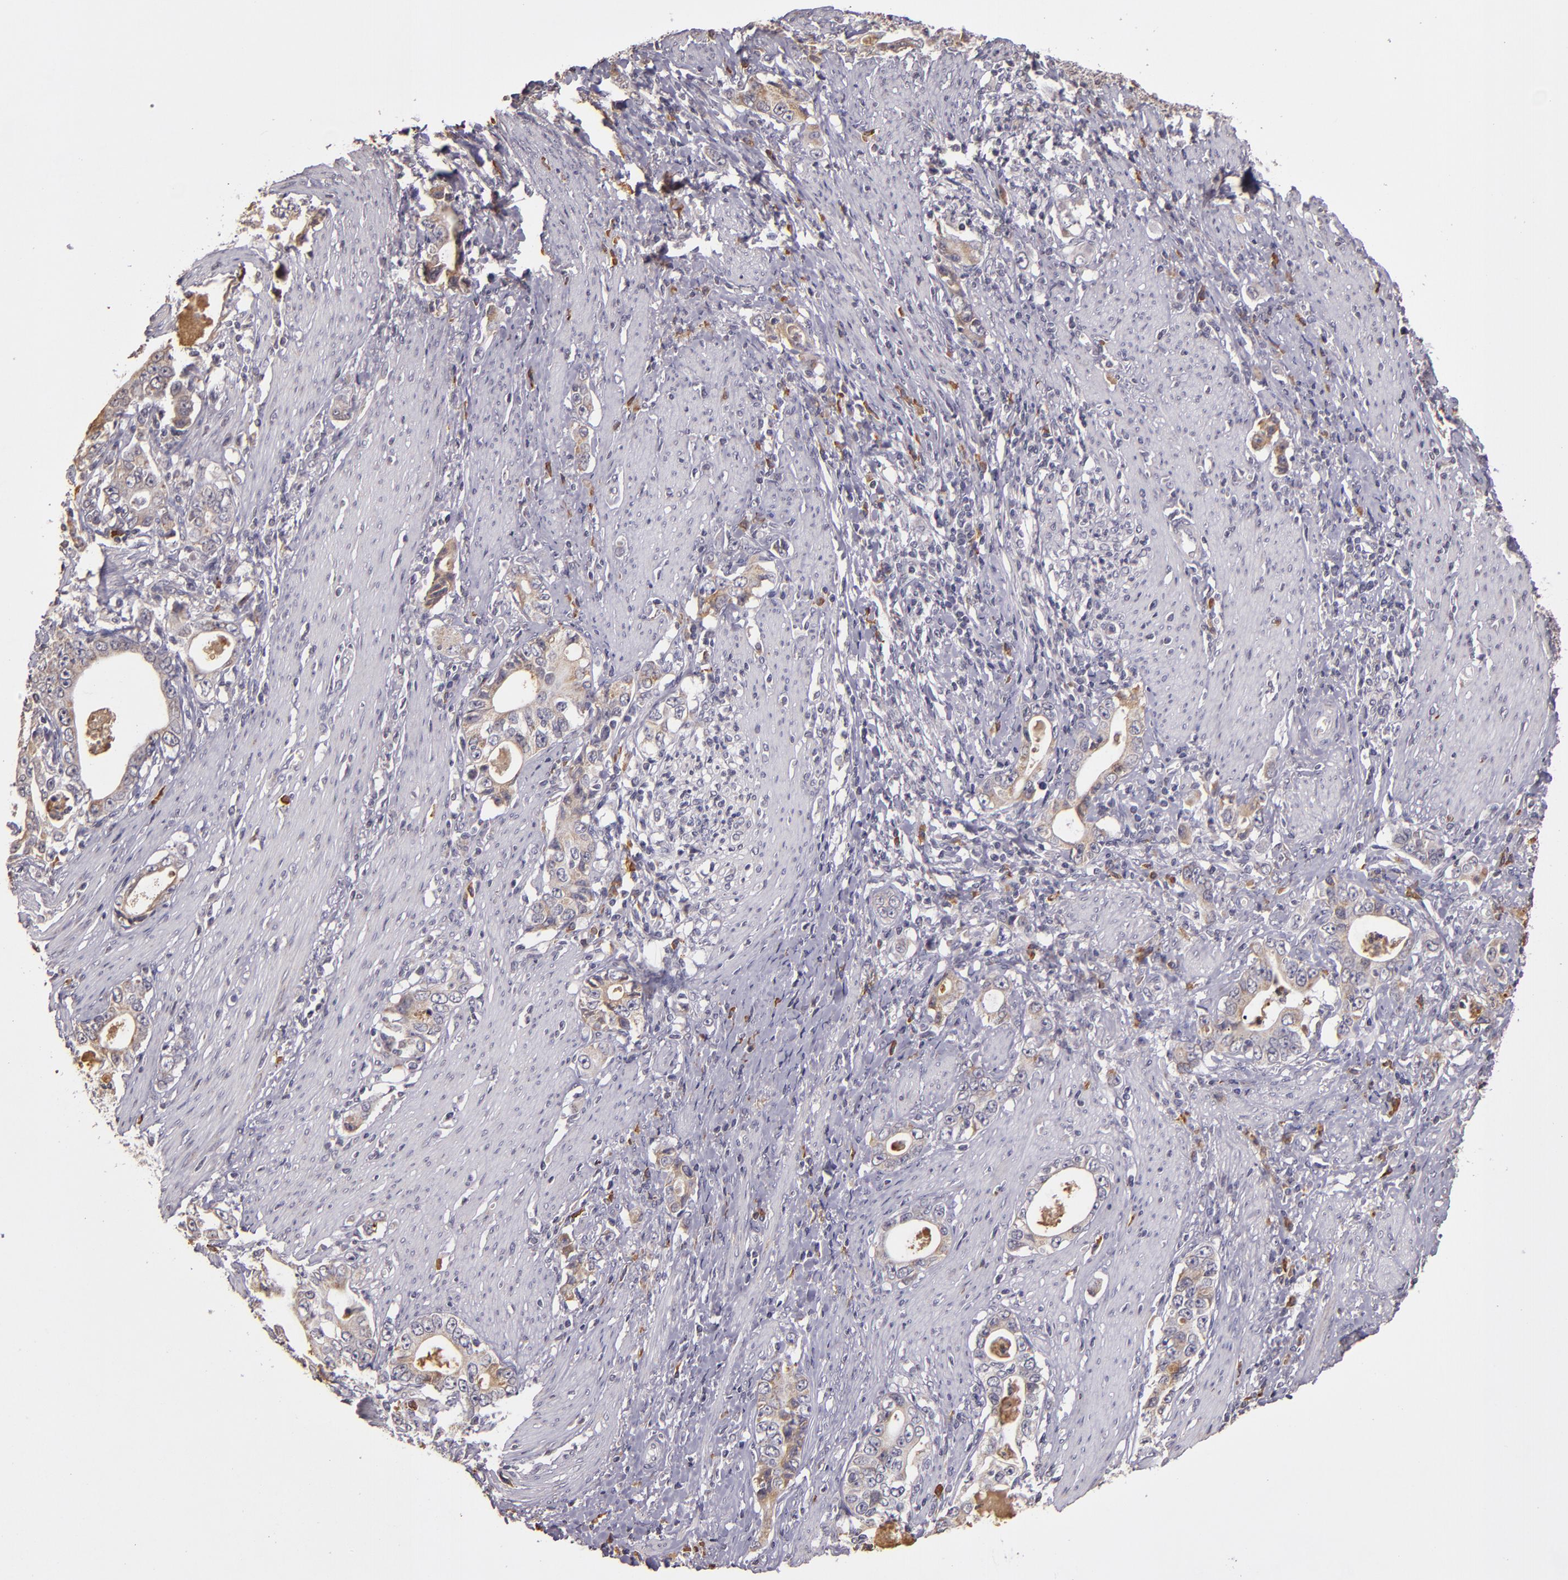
{"staining": {"intensity": "weak", "quantity": "25%-75%", "location": "cytoplasmic/membranous"}, "tissue": "stomach cancer", "cell_type": "Tumor cells", "image_type": "cancer", "snomed": [{"axis": "morphology", "description": "Adenocarcinoma, NOS"}, {"axis": "topography", "description": "Stomach, lower"}], "caption": "Stomach cancer (adenocarcinoma) was stained to show a protein in brown. There is low levels of weak cytoplasmic/membranous staining in approximately 25%-75% of tumor cells.", "gene": "ABL1", "patient": {"sex": "female", "age": 72}}